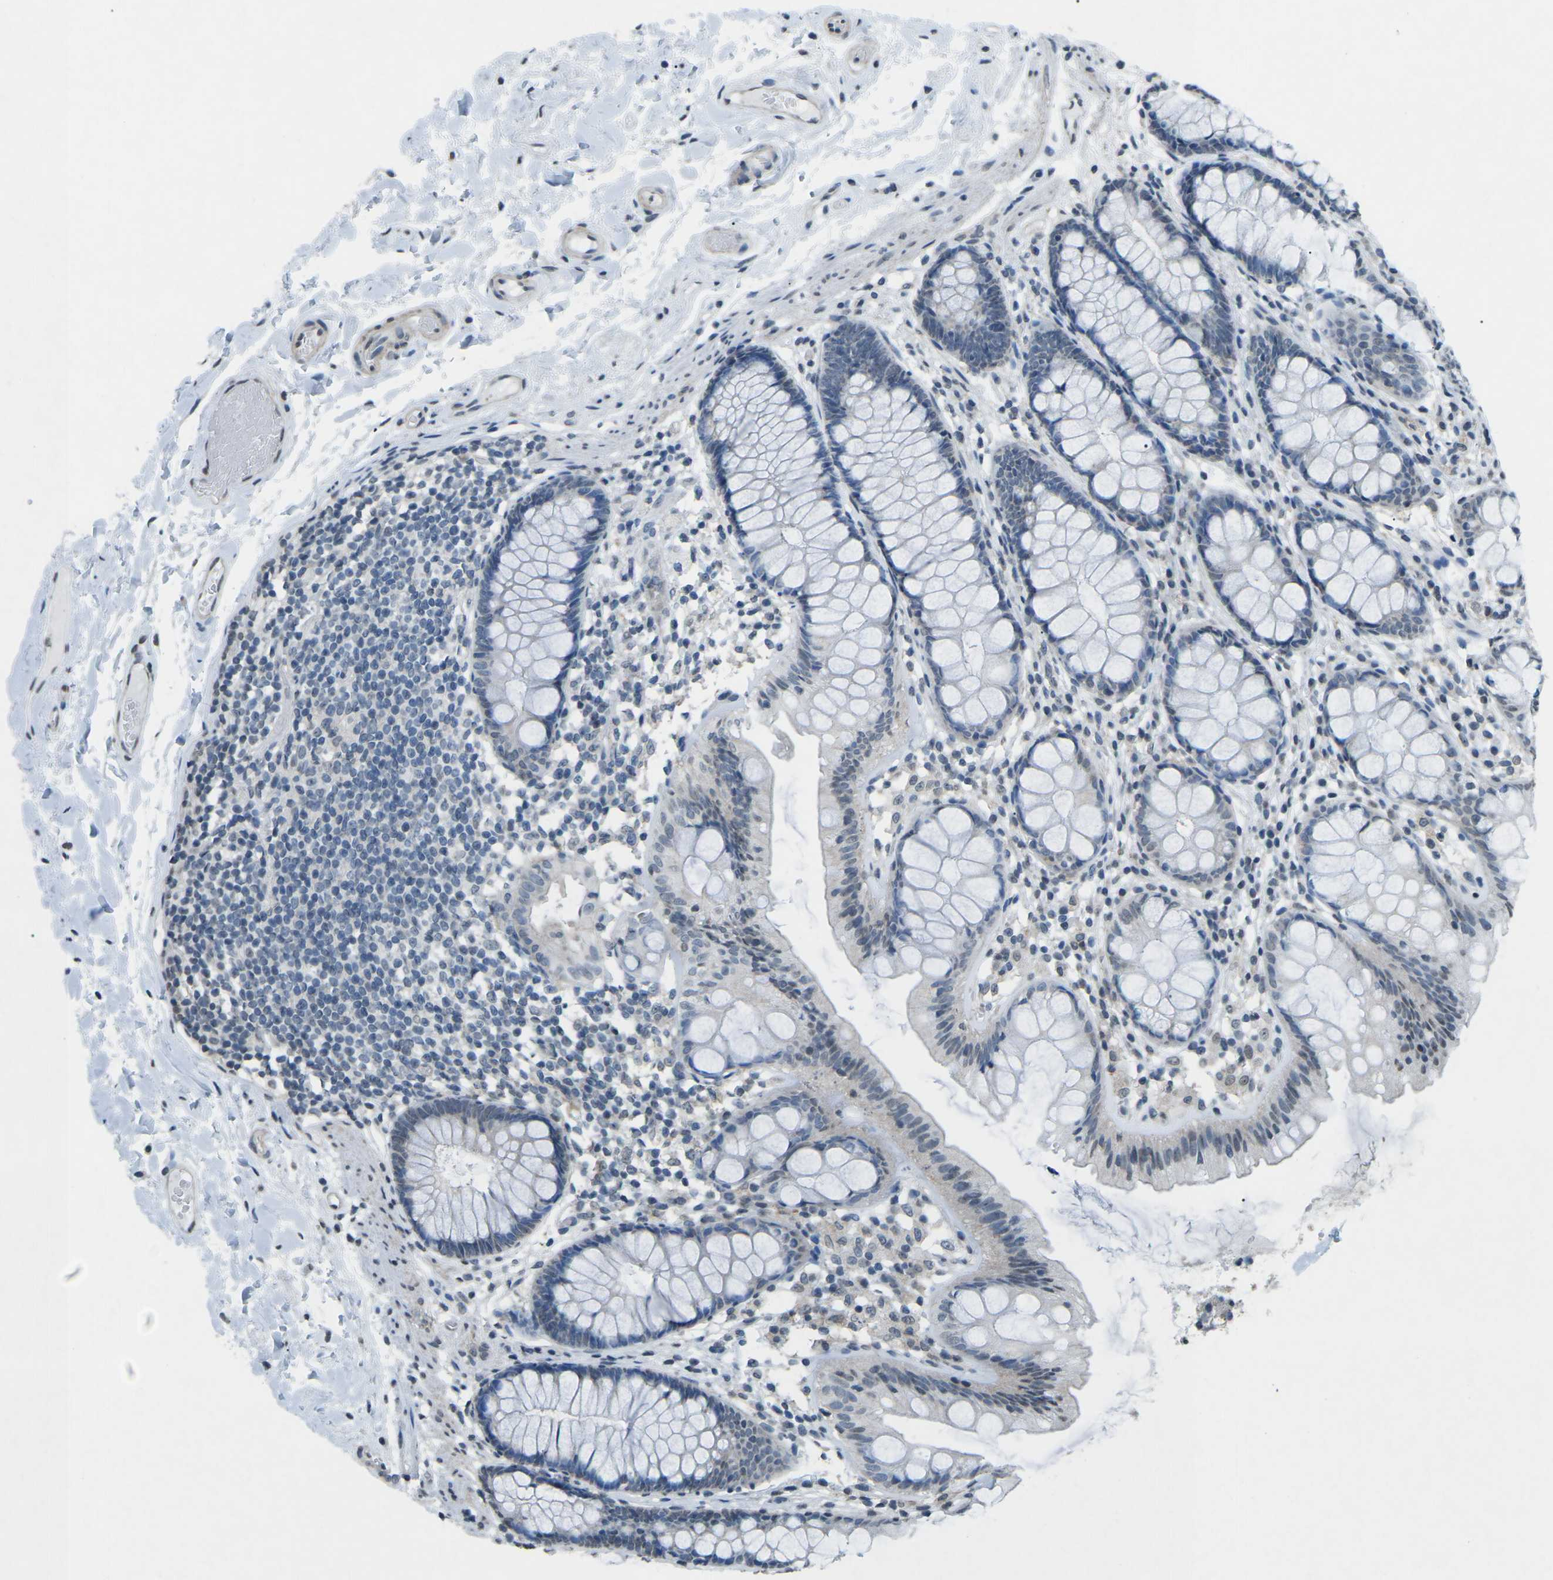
{"staining": {"intensity": "weak", "quantity": ">75%", "location": "cytoplasmic/membranous"}, "tissue": "colon", "cell_type": "Endothelial cells", "image_type": "normal", "snomed": [{"axis": "morphology", "description": "Normal tissue, NOS"}, {"axis": "topography", "description": "Colon"}], "caption": "High-magnification brightfield microscopy of normal colon stained with DAB (3,3'-diaminobenzidine) (brown) and counterstained with hematoxylin (blue). endothelial cells exhibit weak cytoplasmic/membranous positivity is present in approximately>75% of cells. The protein of interest is stained brown, and the nuclei are stained in blue (DAB (3,3'-diaminobenzidine) IHC with brightfield microscopy, high magnification).", "gene": "TFR2", "patient": {"sex": "female", "age": 56}}